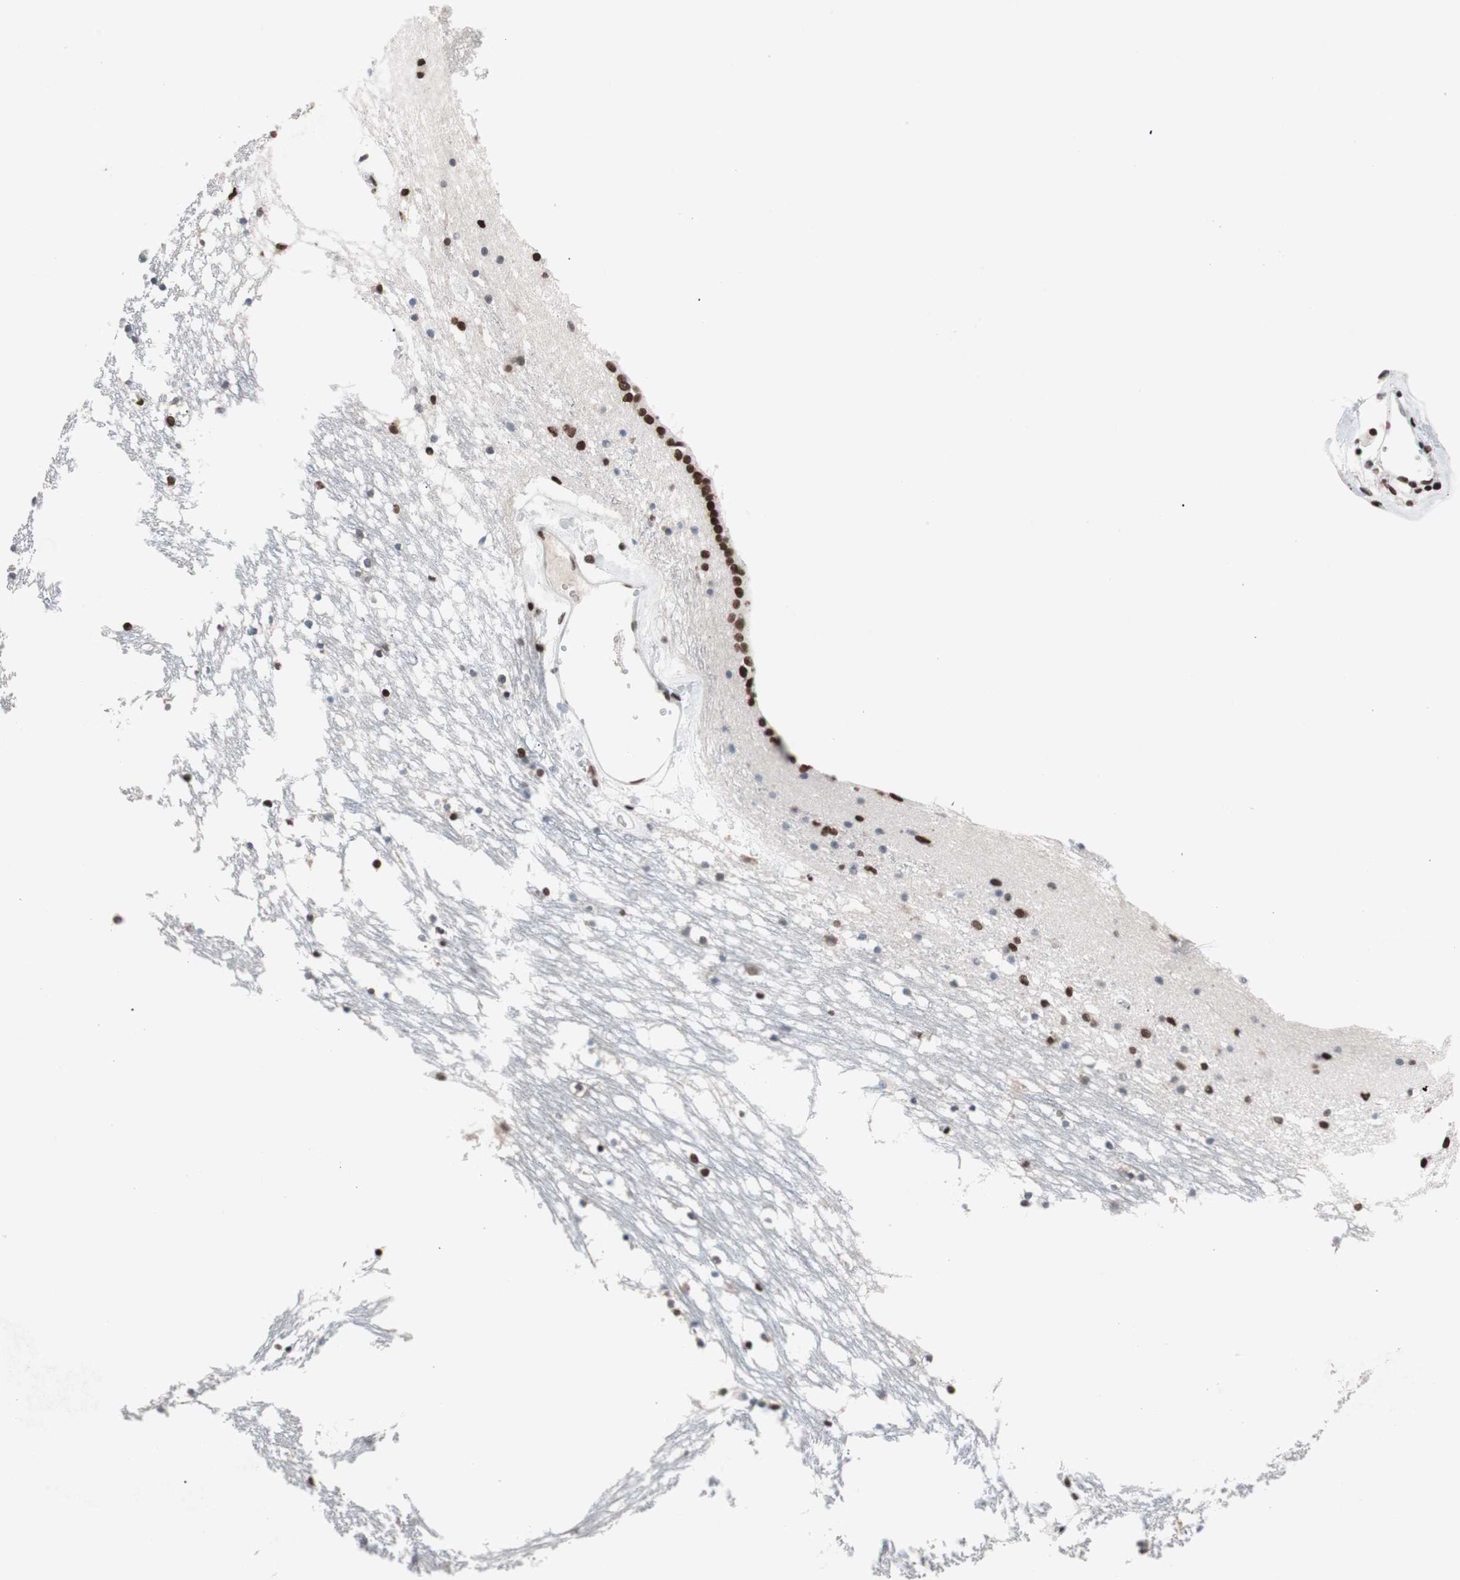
{"staining": {"intensity": "moderate", "quantity": "25%-75%", "location": "nuclear"}, "tissue": "caudate", "cell_type": "Glial cells", "image_type": "normal", "snomed": [{"axis": "morphology", "description": "Normal tissue, NOS"}, {"axis": "topography", "description": "Lateral ventricle wall"}], "caption": "Immunohistochemical staining of unremarkable human caudate reveals 25%-75% levels of moderate nuclear protein staining in approximately 25%-75% of glial cells. Ihc stains the protein of interest in brown and the nuclei are stained blue.", "gene": "ARID1A", "patient": {"sex": "male", "age": 45}}